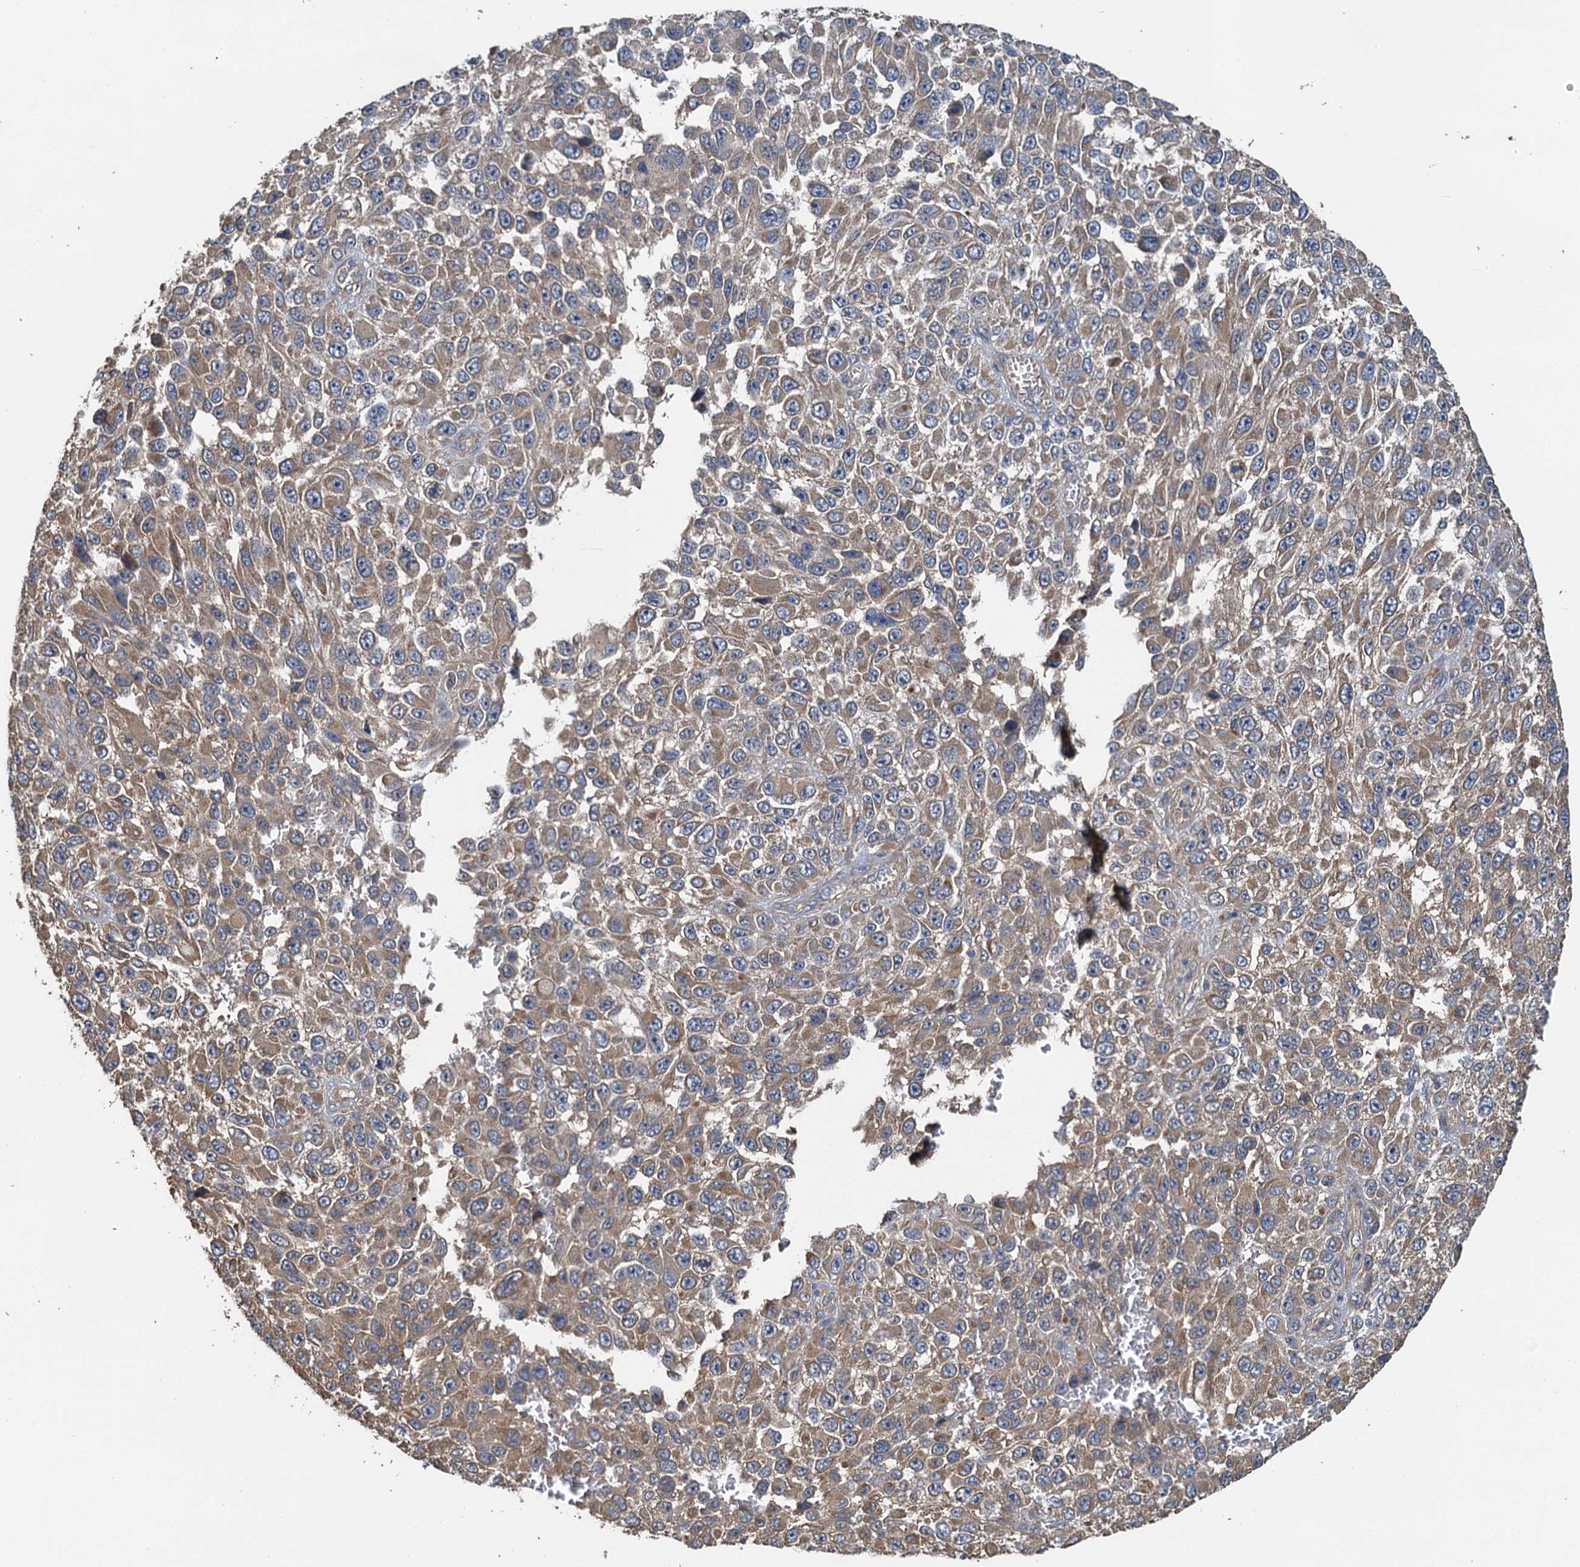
{"staining": {"intensity": "moderate", "quantity": ">75%", "location": "cytoplasmic/membranous"}, "tissue": "melanoma", "cell_type": "Tumor cells", "image_type": "cancer", "snomed": [{"axis": "morphology", "description": "Normal tissue, NOS"}, {"axis": "morphology", "description": "Malignant melanoma, NOS"}, {"axis": "topography", "description": "Skin"}], "caption": "This histopathology image reveals immunohistochemistry (IHC) staining of melanoma, with medium moderate cytoplasmic/membranous staining in about >75% of tumor cells.", "gene": "HYI", "patient": {"sex": "female", "age": 96}}